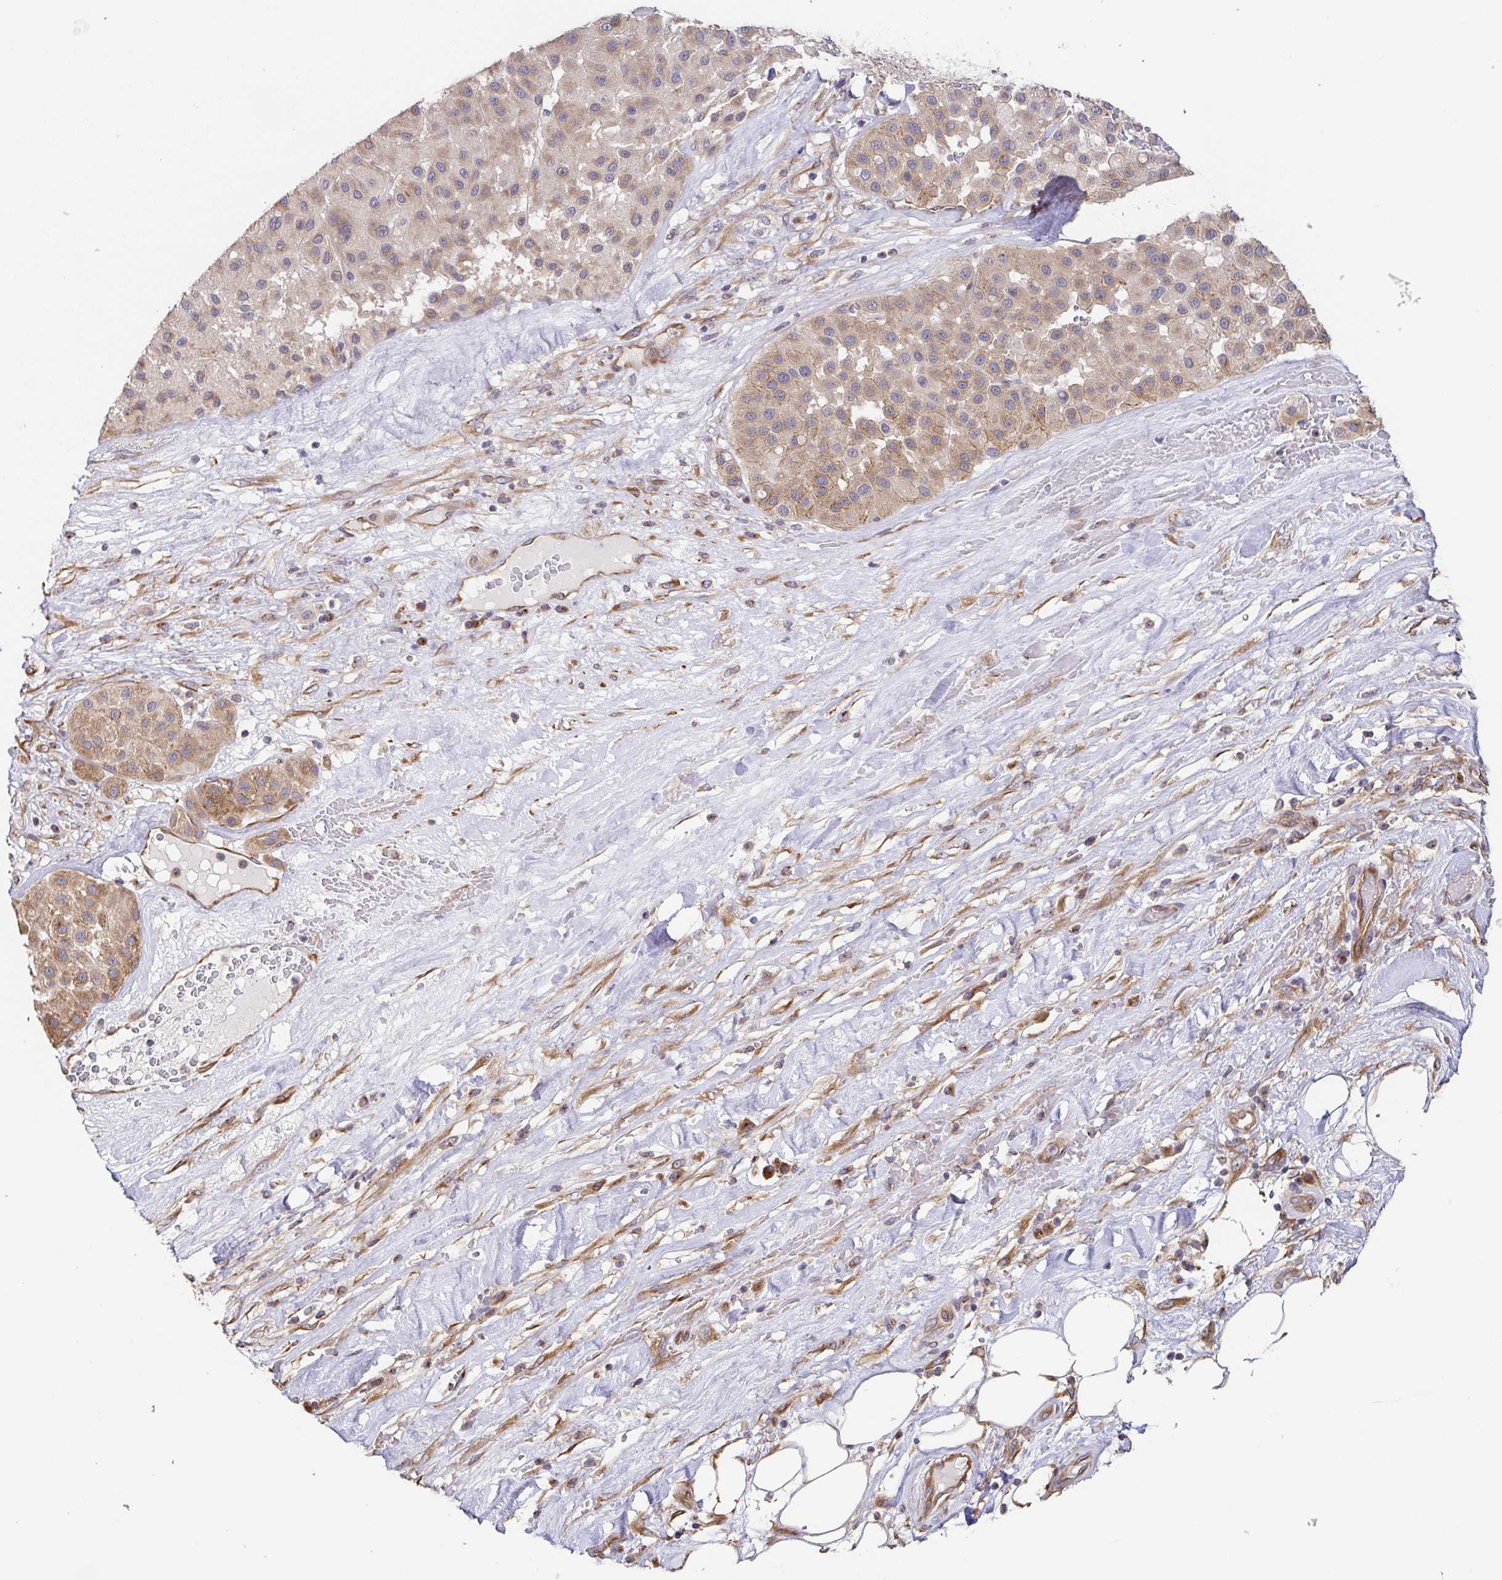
{"staining": {"intensity": "weak", "quantity": "25%-75%", "location": "cytoplasmic/membranous"}, "tissue": "melanoma", "cell_type": "Tumor cells", "image_type": "cancer", "snomed": [{"axis": "morphology", "description": "Malignant melanoma, Metastatic site"}, {"axis": "topography", "description": "Smooth muscle"}], "caption": "Weak cytoplasmic/membranous expression is appreciated in approximately 25%-75% of tumor cells in malignant melanoma (metastatic site). Immunohistochemistry stains the protein of interest in brown and the nuclei are stained blue.", "gene": "EIF3D", "patient": {"sex": "male", "age": 41}}